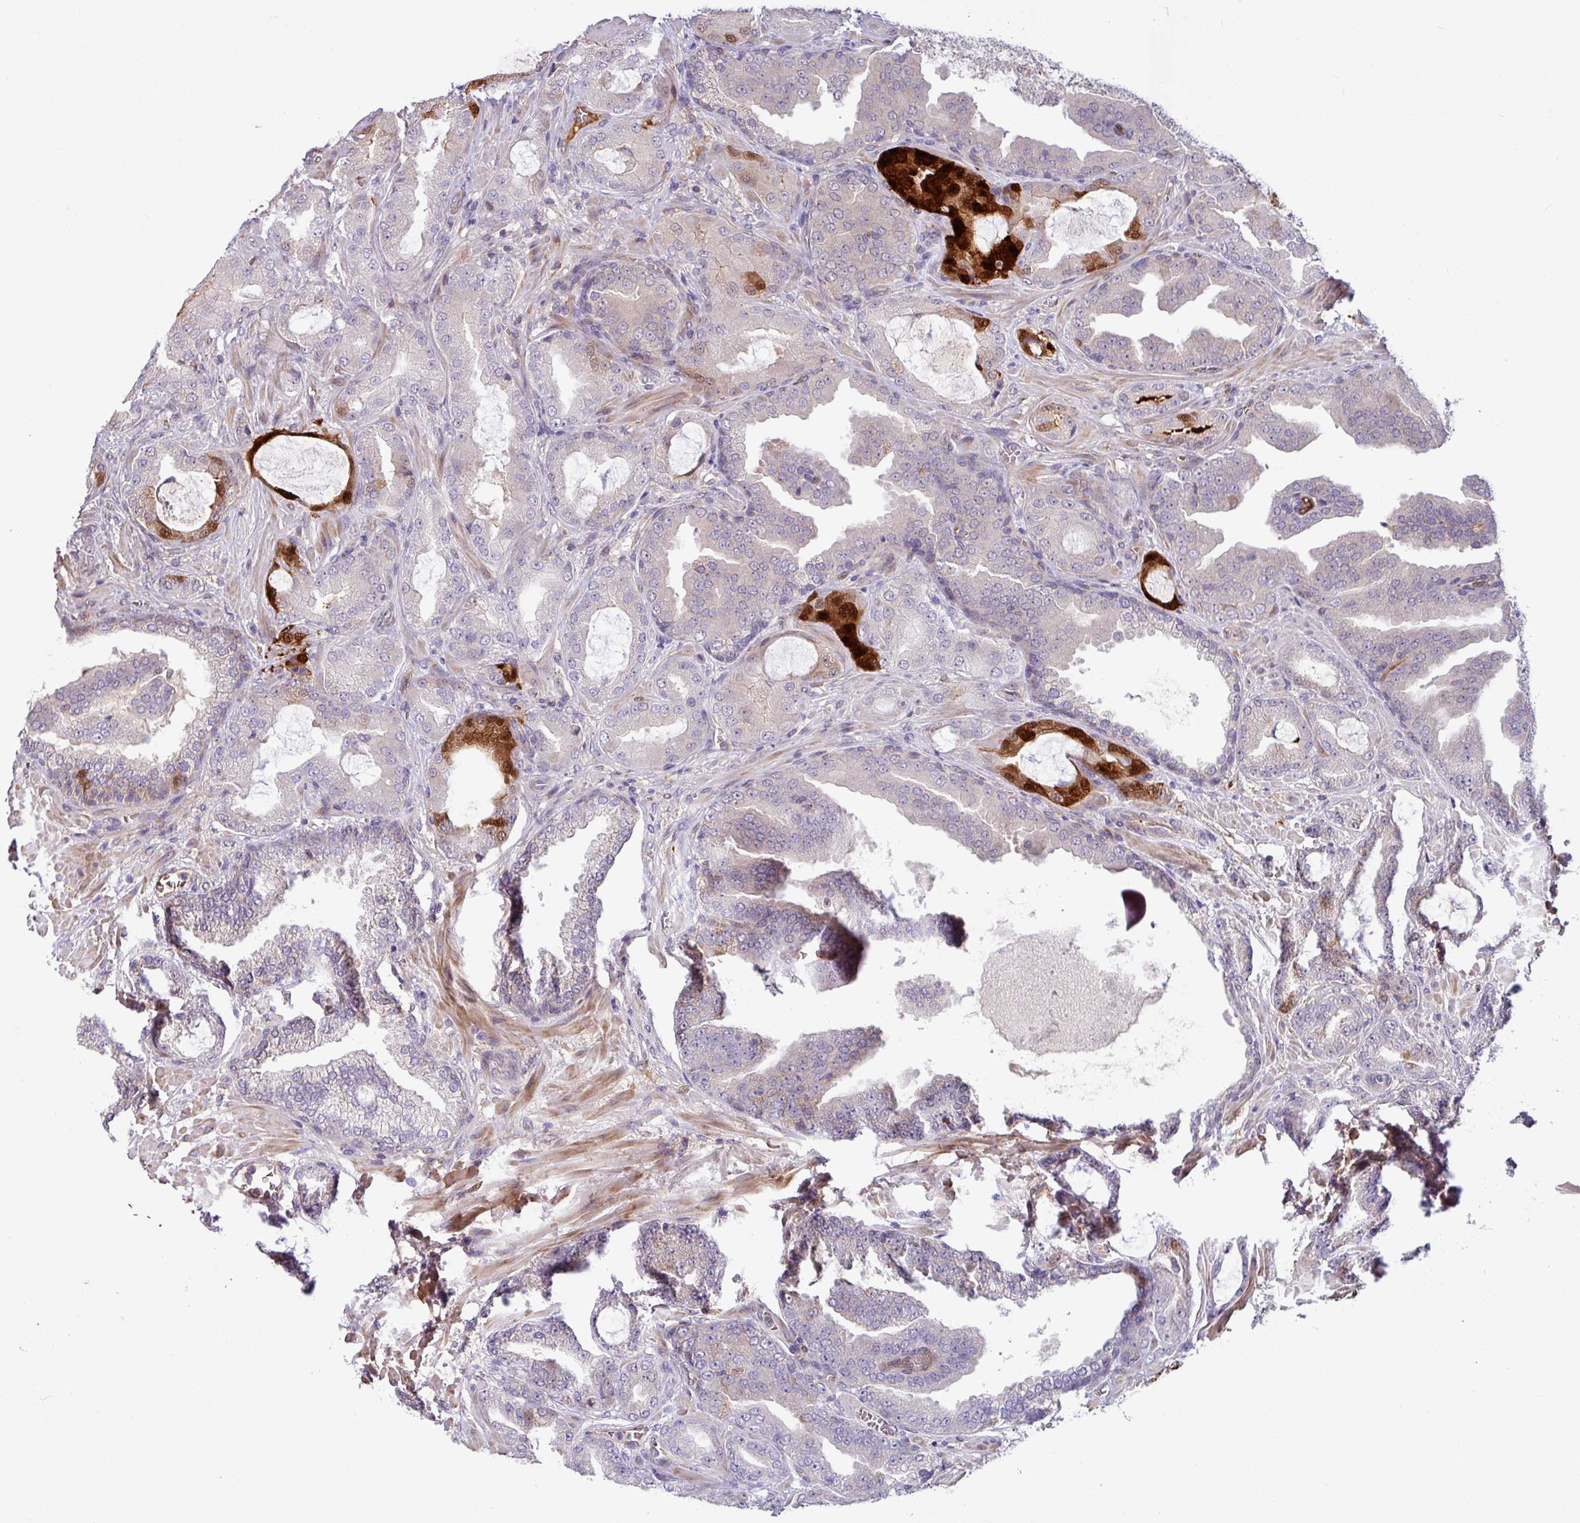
{"staining": {"intensity": "strong", "quantity": "<25%", "location": "cytoplasmic/membranous"}, "tissue": "prostate cancer", "cell_type": "Tumor cells", "image_type": "cancer", "snomed": [{"axis": "morphology", "description": "Adenocarcinoma, High grade"}, {"axis": "topography", "description": "Prostate"}], "caption": "This photomicrograph displays immunohistochemistry (IHC) staining of prostate adenocarcinoma (high-grade), with medium strong cytoplasmic/membranous expression in approximately <25% of tumor cells.", "gene": "B4GALNT4", "patient": {"sex": "male", "age": 68}}